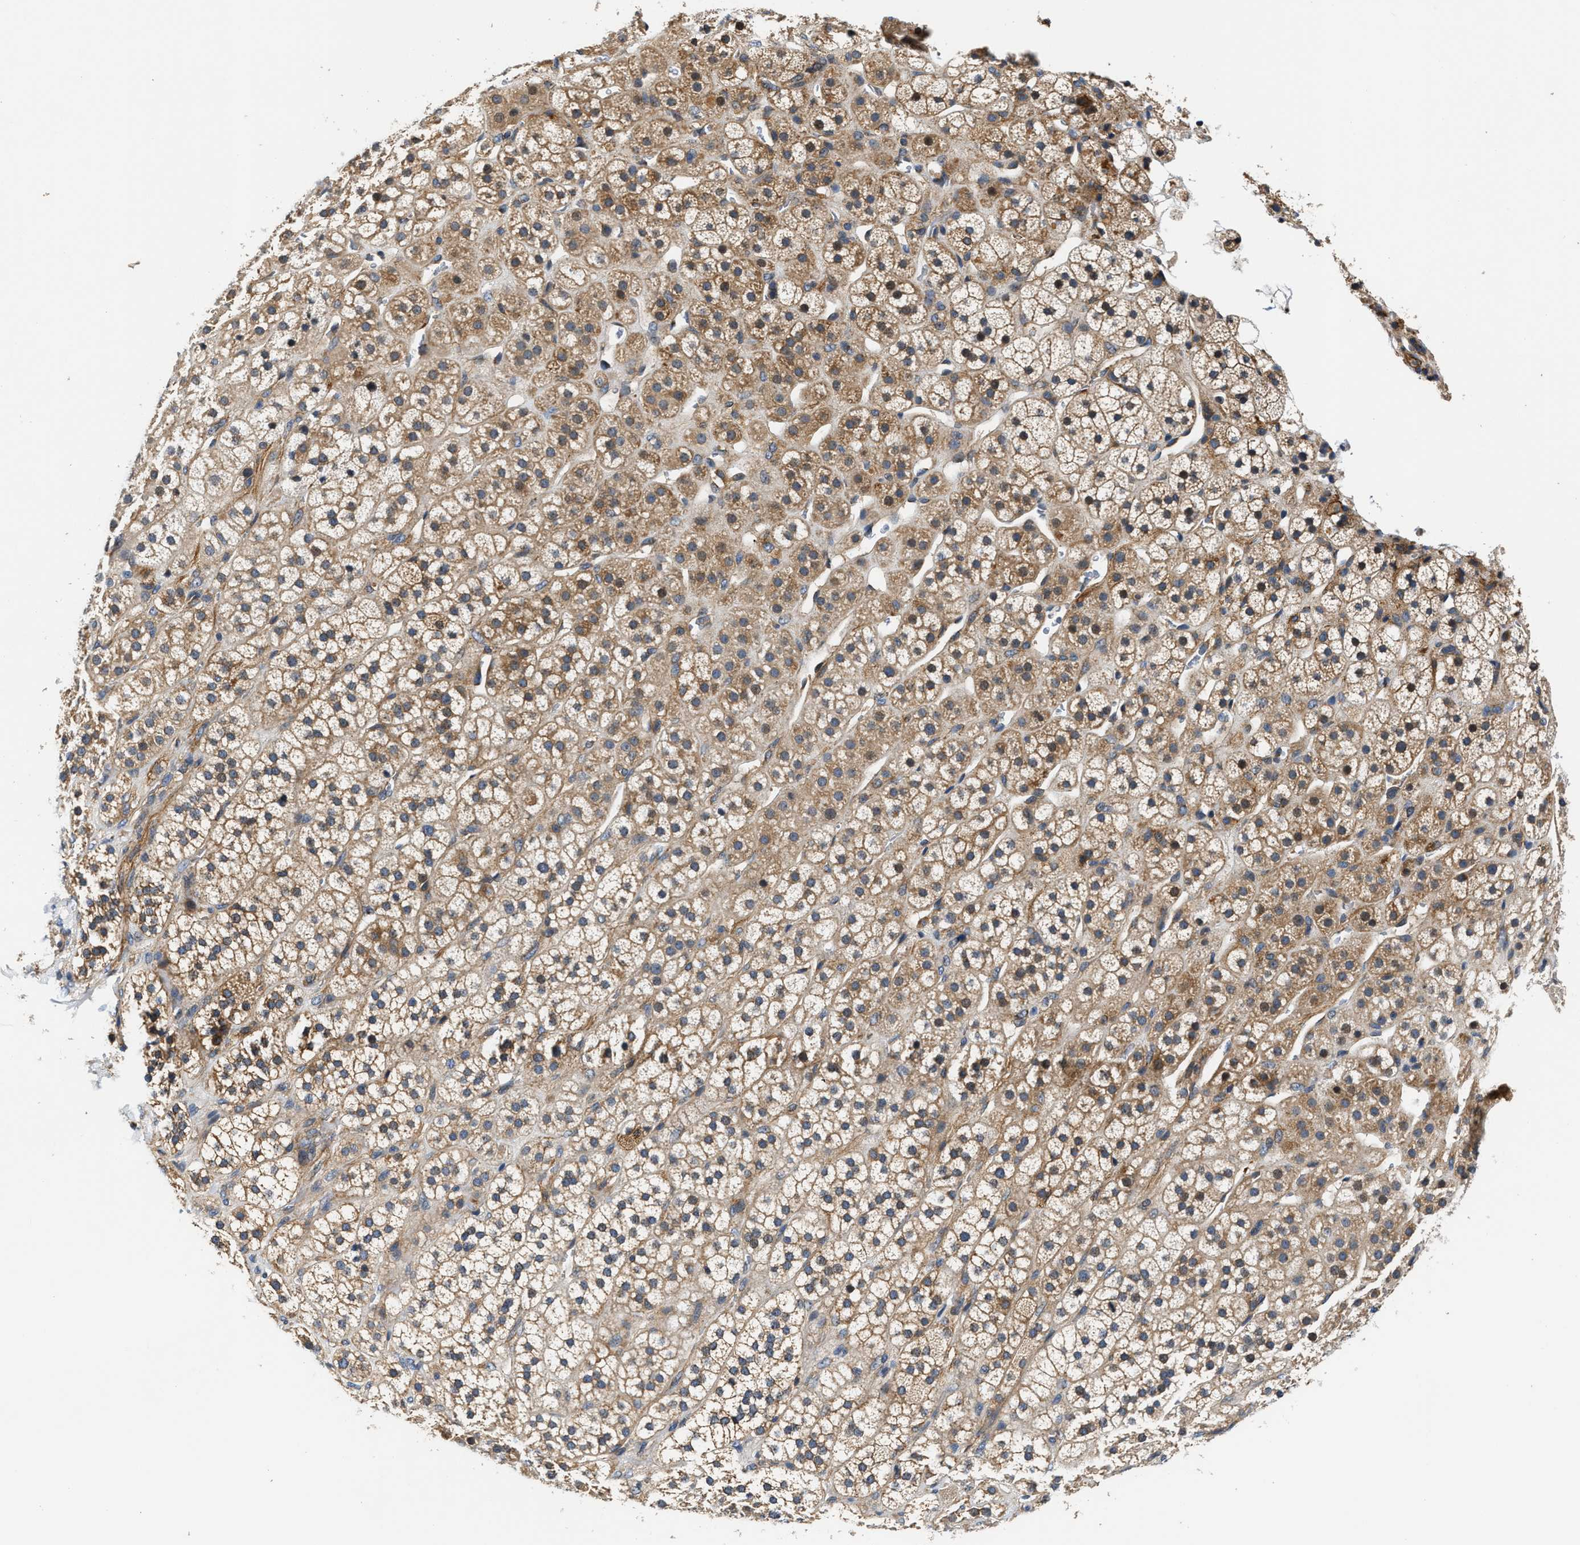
{"staining": {"intensity": "moderate", "quantity": "25%-75%", "location": "cytoplasmic/membranous"}, "tissue": "adrenal gland", "cell_type": "Glandular cells", "image_type": "normal", "snomed": [{"axis": "morphology", "description": "Normal tissue, NOS"}, {"axis": "topography", "description": "Adrenal gland"}], "caption": "Immunohistochemical staining of normal human adrenal gland exhibits moderate cytoplasmic/membranous protein positivity in approximately 25%-75% of glandular cells.", "gene": "TEX2", "patient": {"sex": "male", "age": 56}}